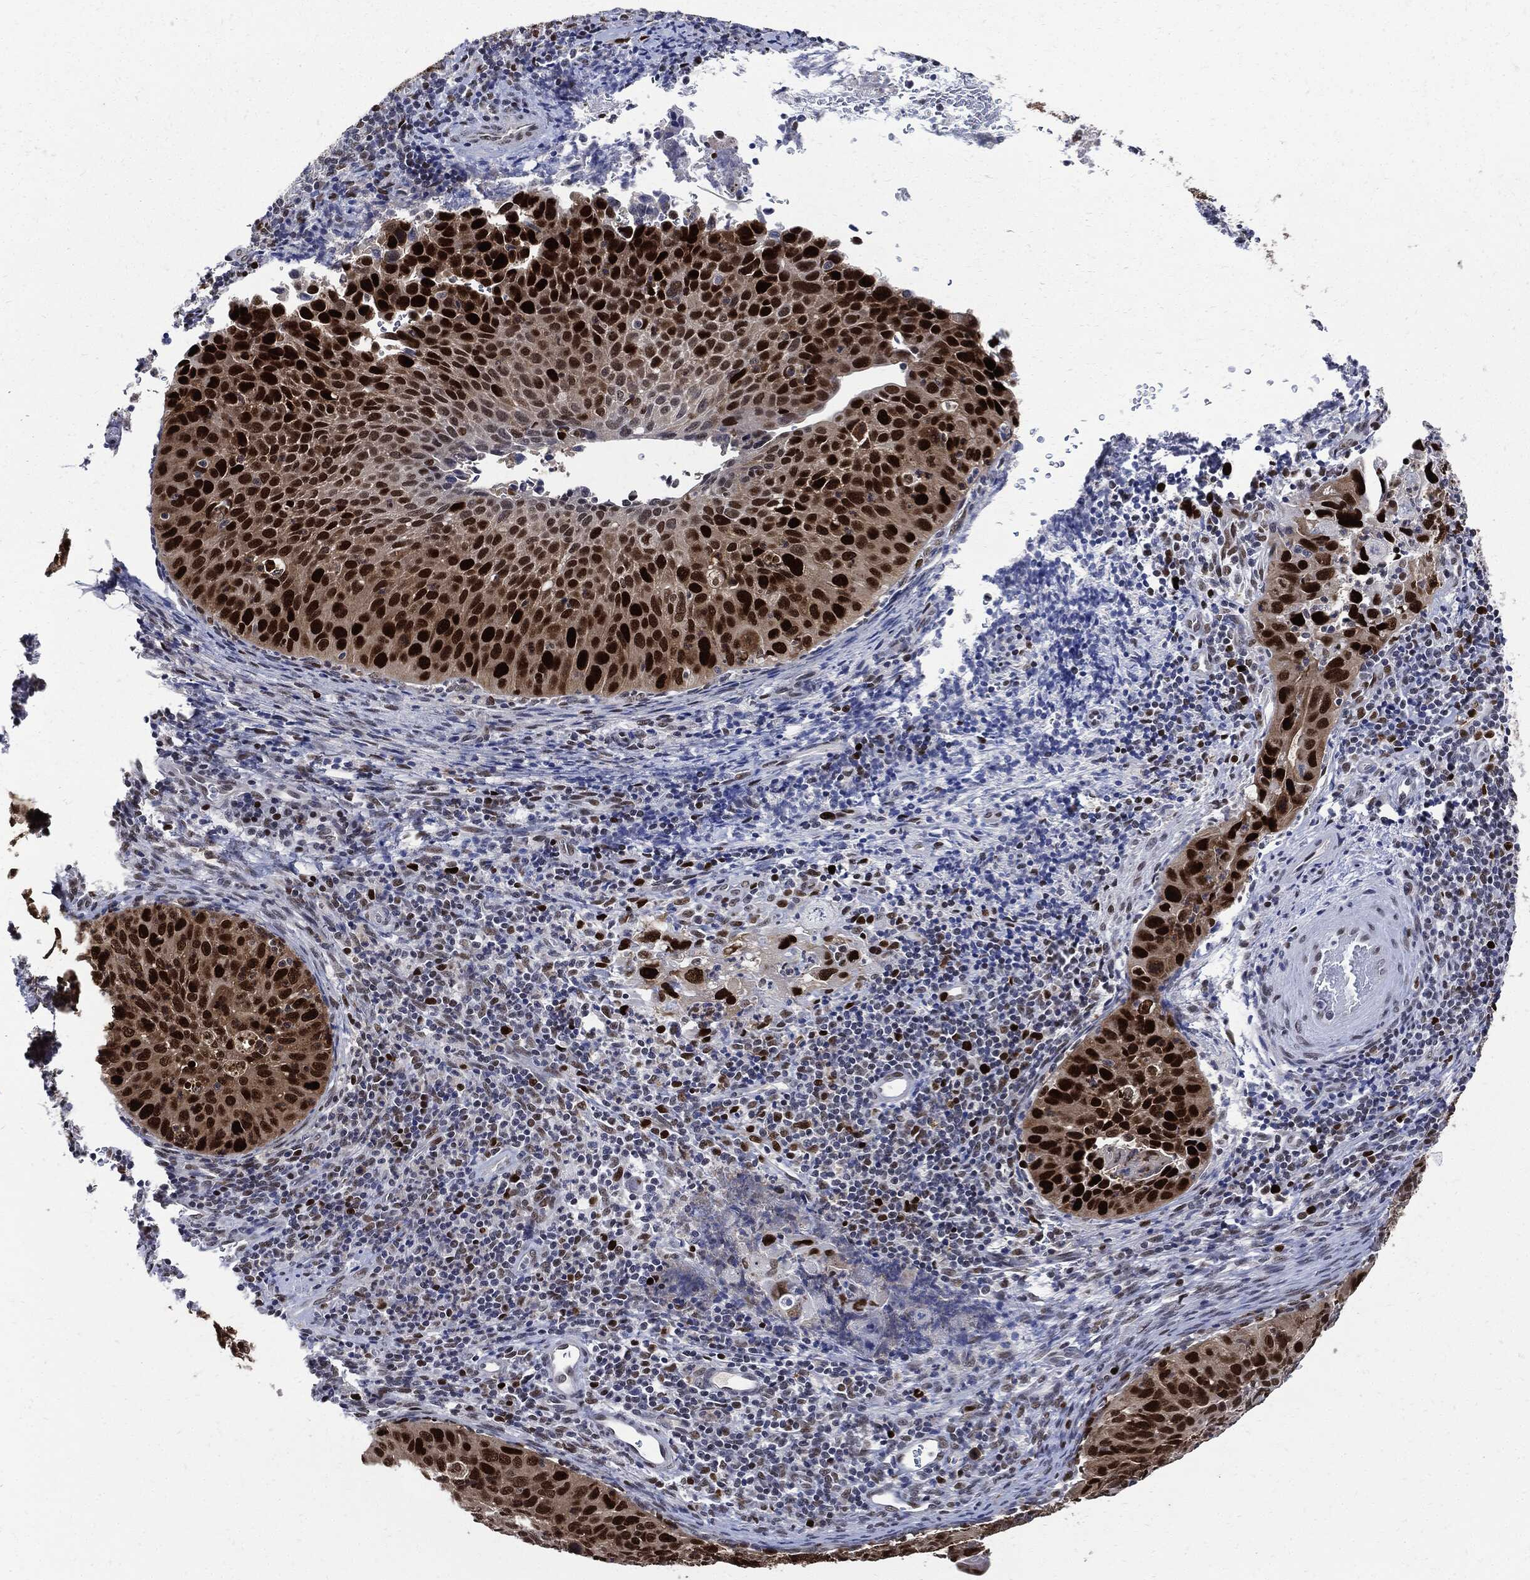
{"staining": {"intensity": "strong", "quantity": "25%-75%", "location": "nuclear"}, "tissue": "cervical cancer", "cell_type": "Tumor cells", "image_type": "cancer", "snomed": [{"axis": "morphology", "description": "Squamous cell carcinoma, NOS"}, {"axis": "topography", "description": "Cervix"}], "caption": "A brown stain shows strong nuclear positivity of a protein in human squamous cell carcinoma (cervical) tumor cells. (DAB (3,3'-diaminobenzidine) = brown stain, brightfield microscopy at high magnification).", "gene": "PCNA", "patient": {"sex": "female", "age": 26}}